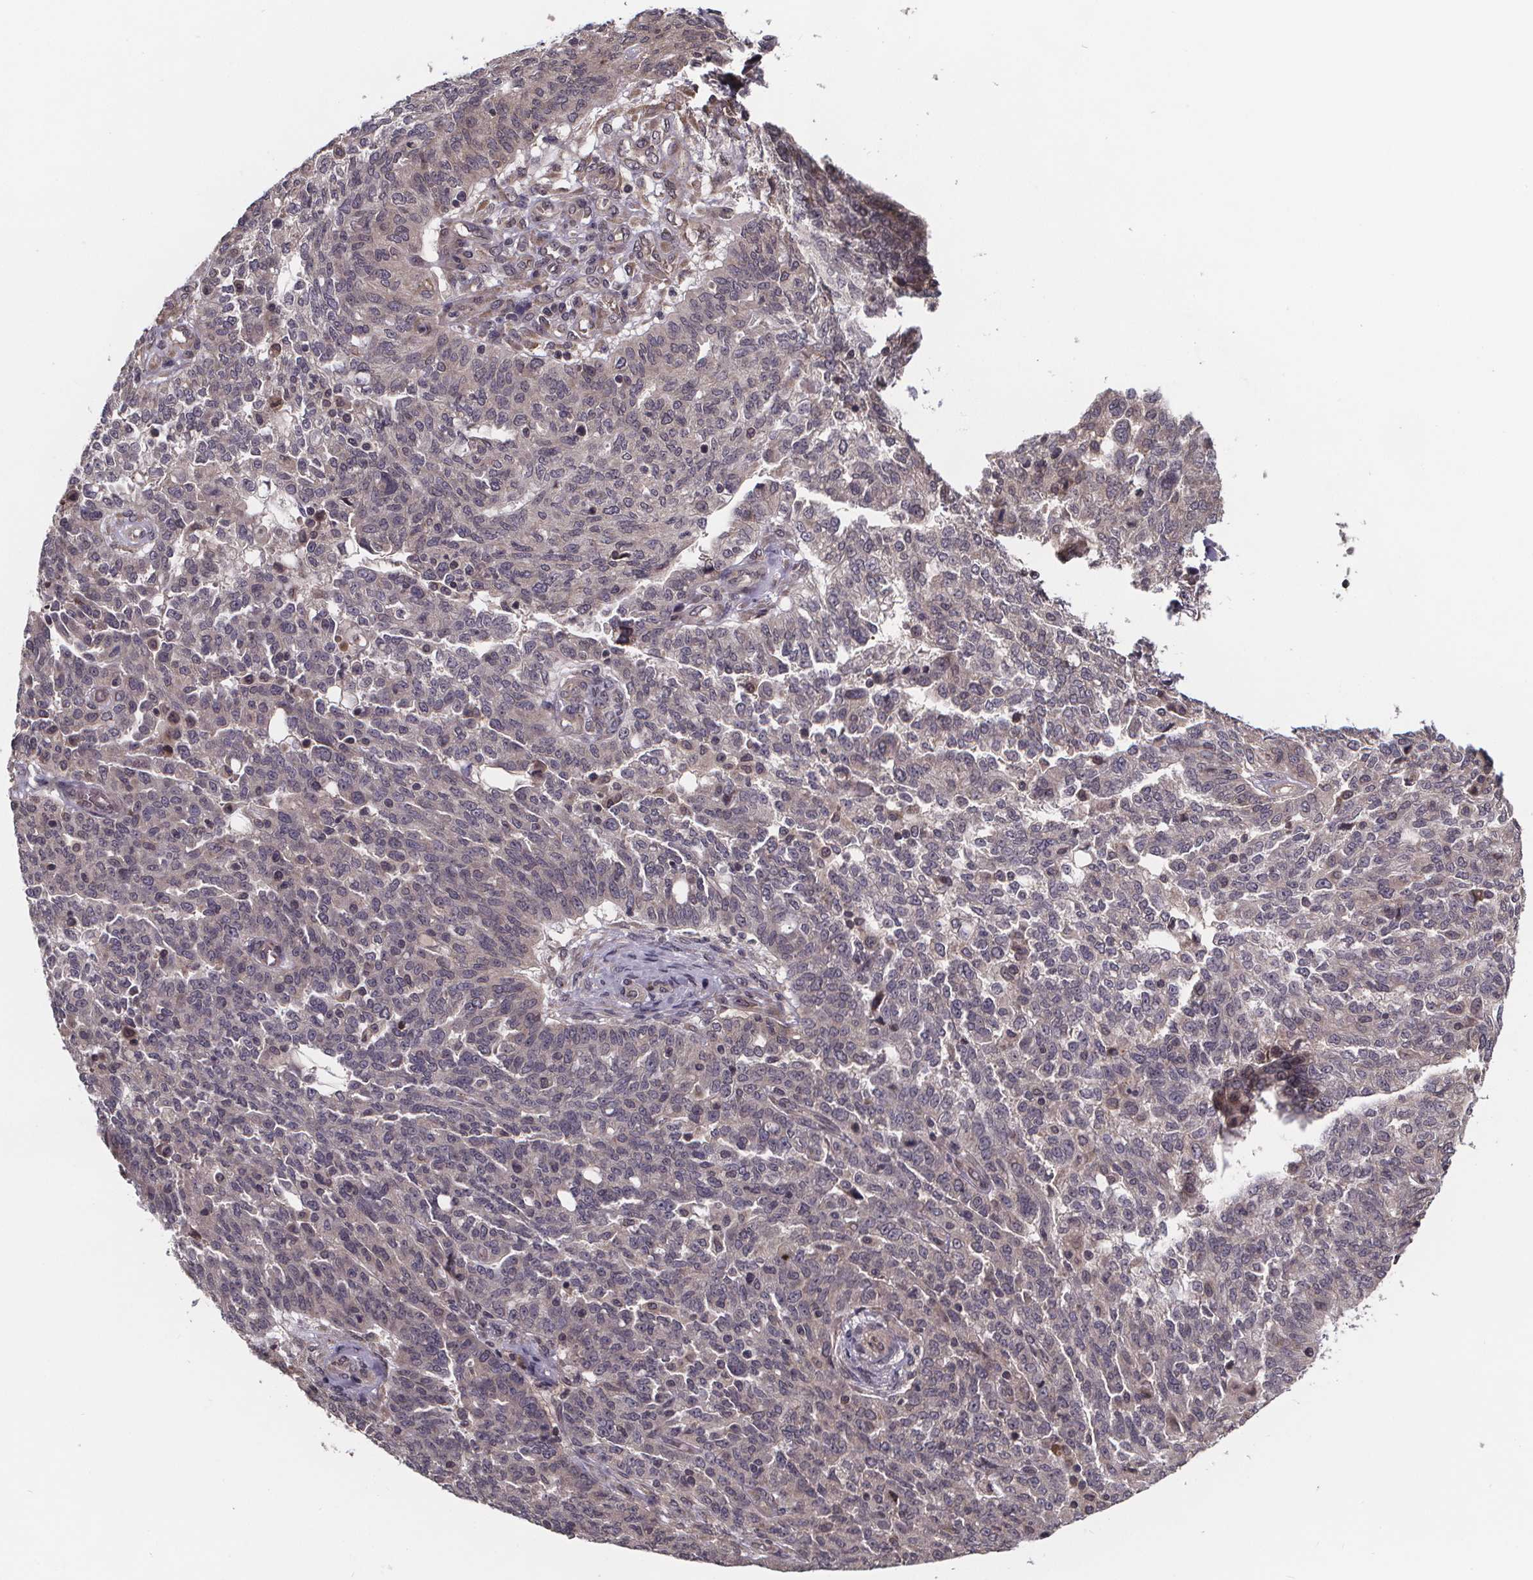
{"staining": {"intensity": "weak", "quantity": ">75%", "location": "cytoplasmic/membranous"}, "tissue": "ovarian cancer", "cell_type": "Tumor cells", "image_type": "cancer", "snomed": [{"axis": "morphology", "description": "Cystadenocarcinoma, serous, NOS"}, {"axis": "topography", "description": "Ovary"}], "caption": "A low amount of weak cytoplasmic/membranous staining is appreciated in approximately >75% of tumor cells in serous cystadenocarcinoma (ovarian) tissue.", "gene": "SAT1", "patient": {"sex": "female", "age": 67}}